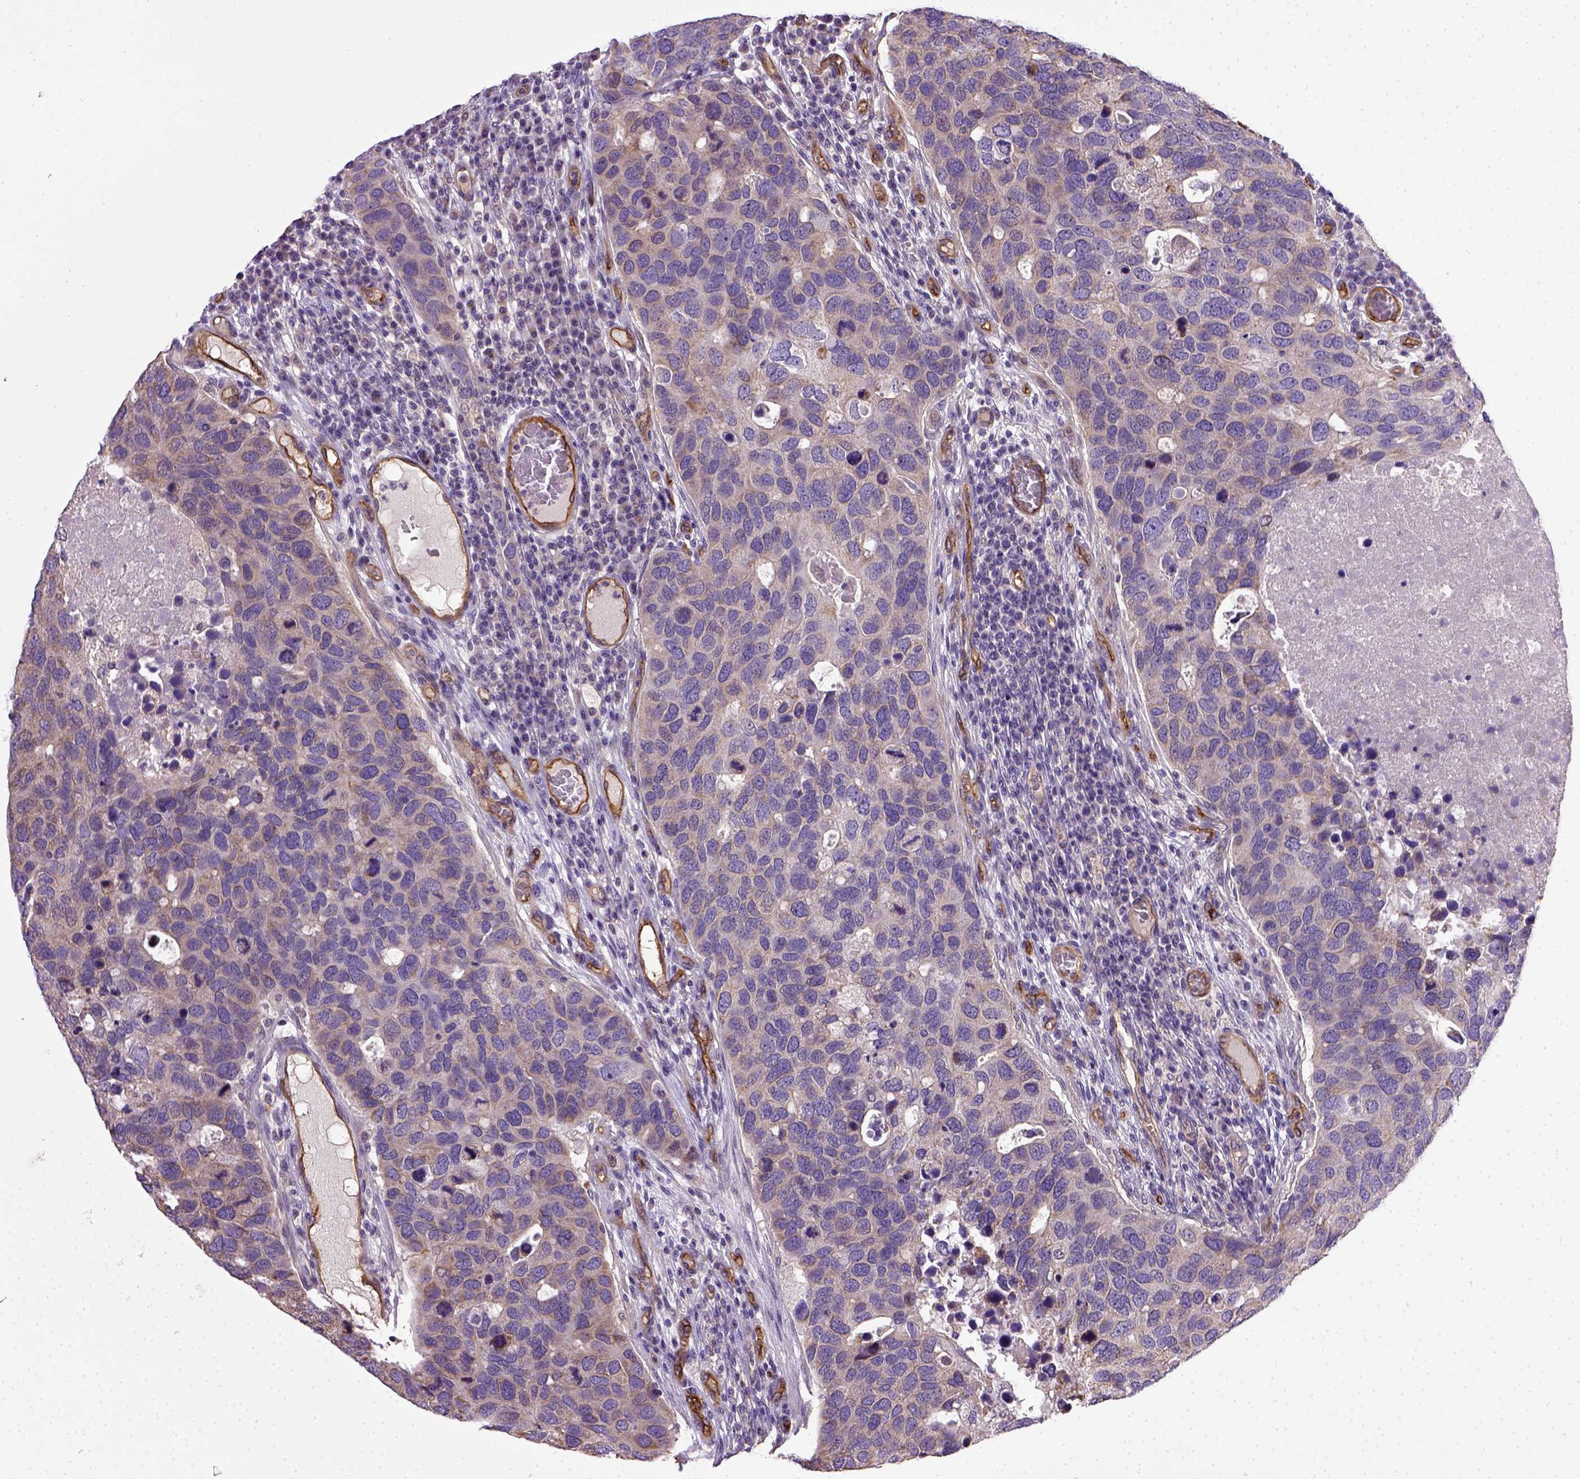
{"staining": {"intensity": "weak", "quantity": "<25%", "location": "cytoplasmic/membranous"}, "tissue": "breast cancer", "cell_type": "Tumor cells", "image_type": "cancer", "snomed": [{"axis": "morphology", "description": "Duct carcinoma"}, {"axis": "topography", "description": "Breast"}], "caption": "Immunohistochemistry of human invasive ductal carcinoma (breast) exhibits no staining in tumor cells.", "gene": "ENG", "patient": {"sex": "female", "age": 83}}